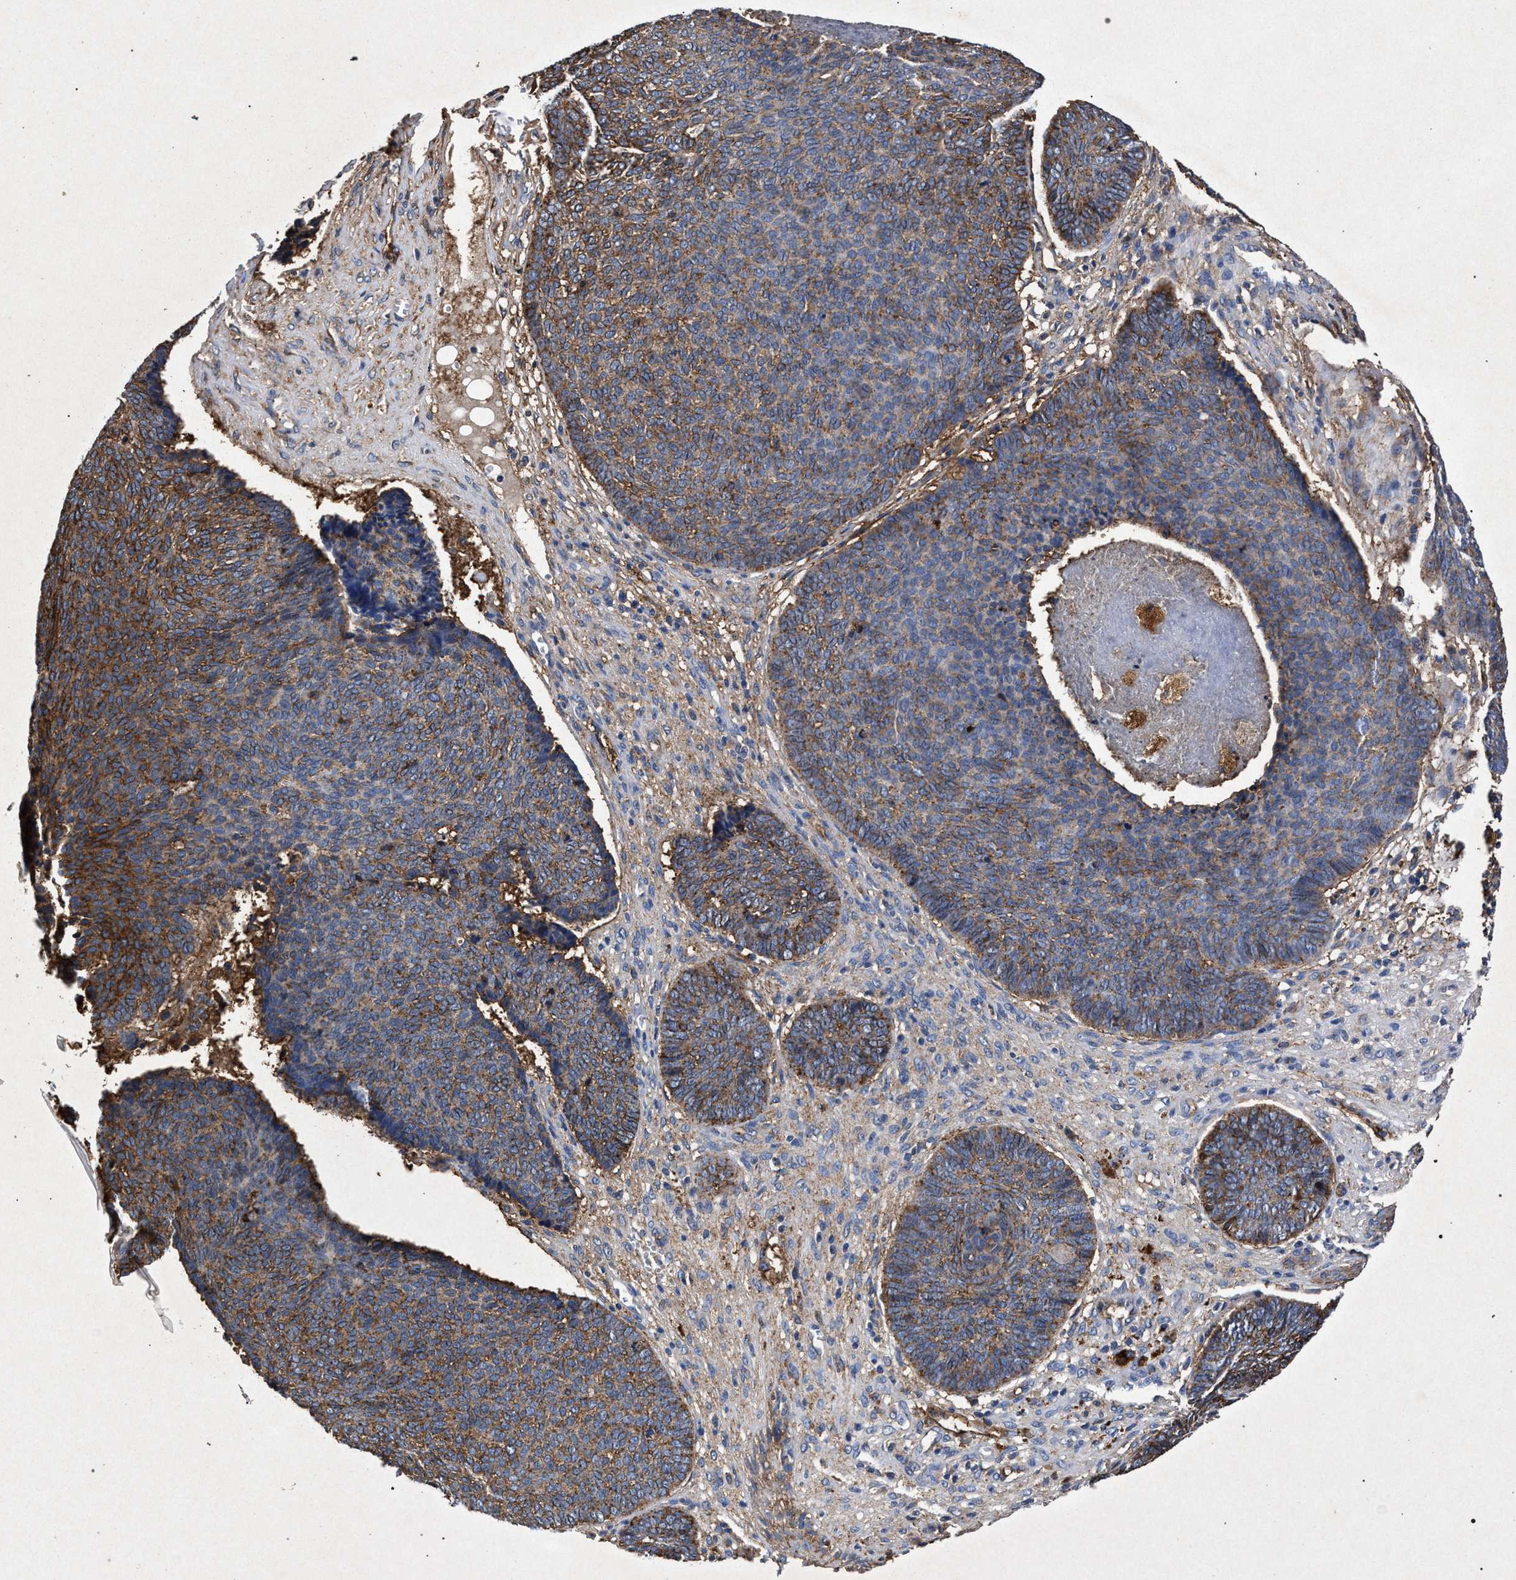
{"staining": {"intensity": "moderate", "quantity": ">75%", "location": "cytoplasmic/membranous"}, "tissue": "skin cancer", "cell_type": "Tumor cells", "image_type": "cancer", "snomed": [{"axis": "morphology", "description": "Basal cell carcinoma"}, {"axis": "topography", "description": "Skin"}], "caption": "Protein positivity by IHC reveals moderate cytoplasmic/membranous staining in about >75% of tumor cells in skin cancer. (Brightfield microscopy of DAB IHC at high magnification).", "gene": "MARCKS", "patient": {"sex": "male", "age": 84}}